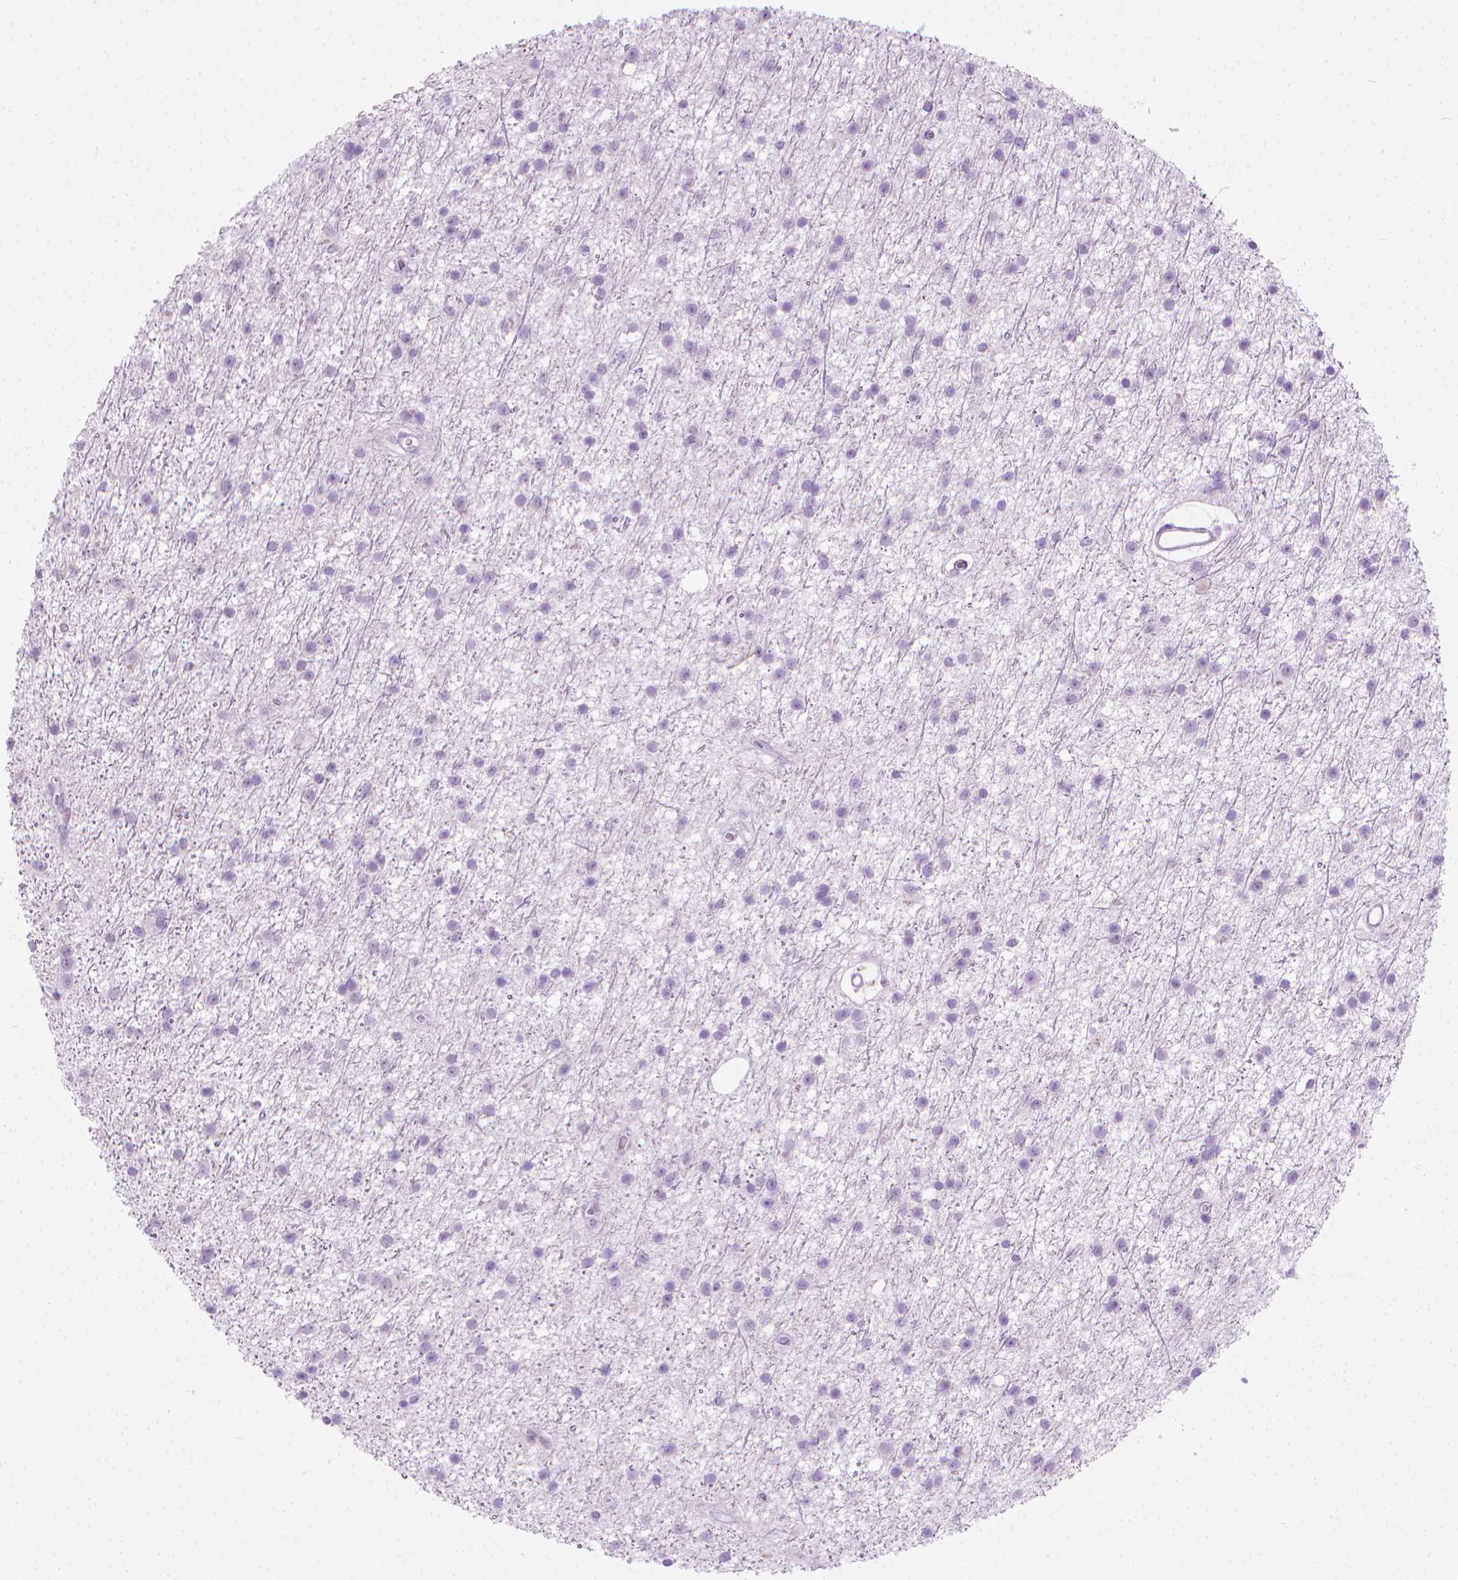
{"staining": {"intensity": "negative", "quantity": "none", "location": "none"}, "tissue": "glioma", "cell_type": "Tumor cells", "image_type": "cancer", "snomed": [{"axis": "morphology", "description": "Glioma, malignant, Low grade"}, {"axis": "topography", "description": "Brain"}], "caption": "This is an immunohistochemistry (IHC) image of malignant glioma (low-grade). There is no expression in tumor cells.", "gene": "CFAP52", "patient": {"sex": "male", "age": 27}}